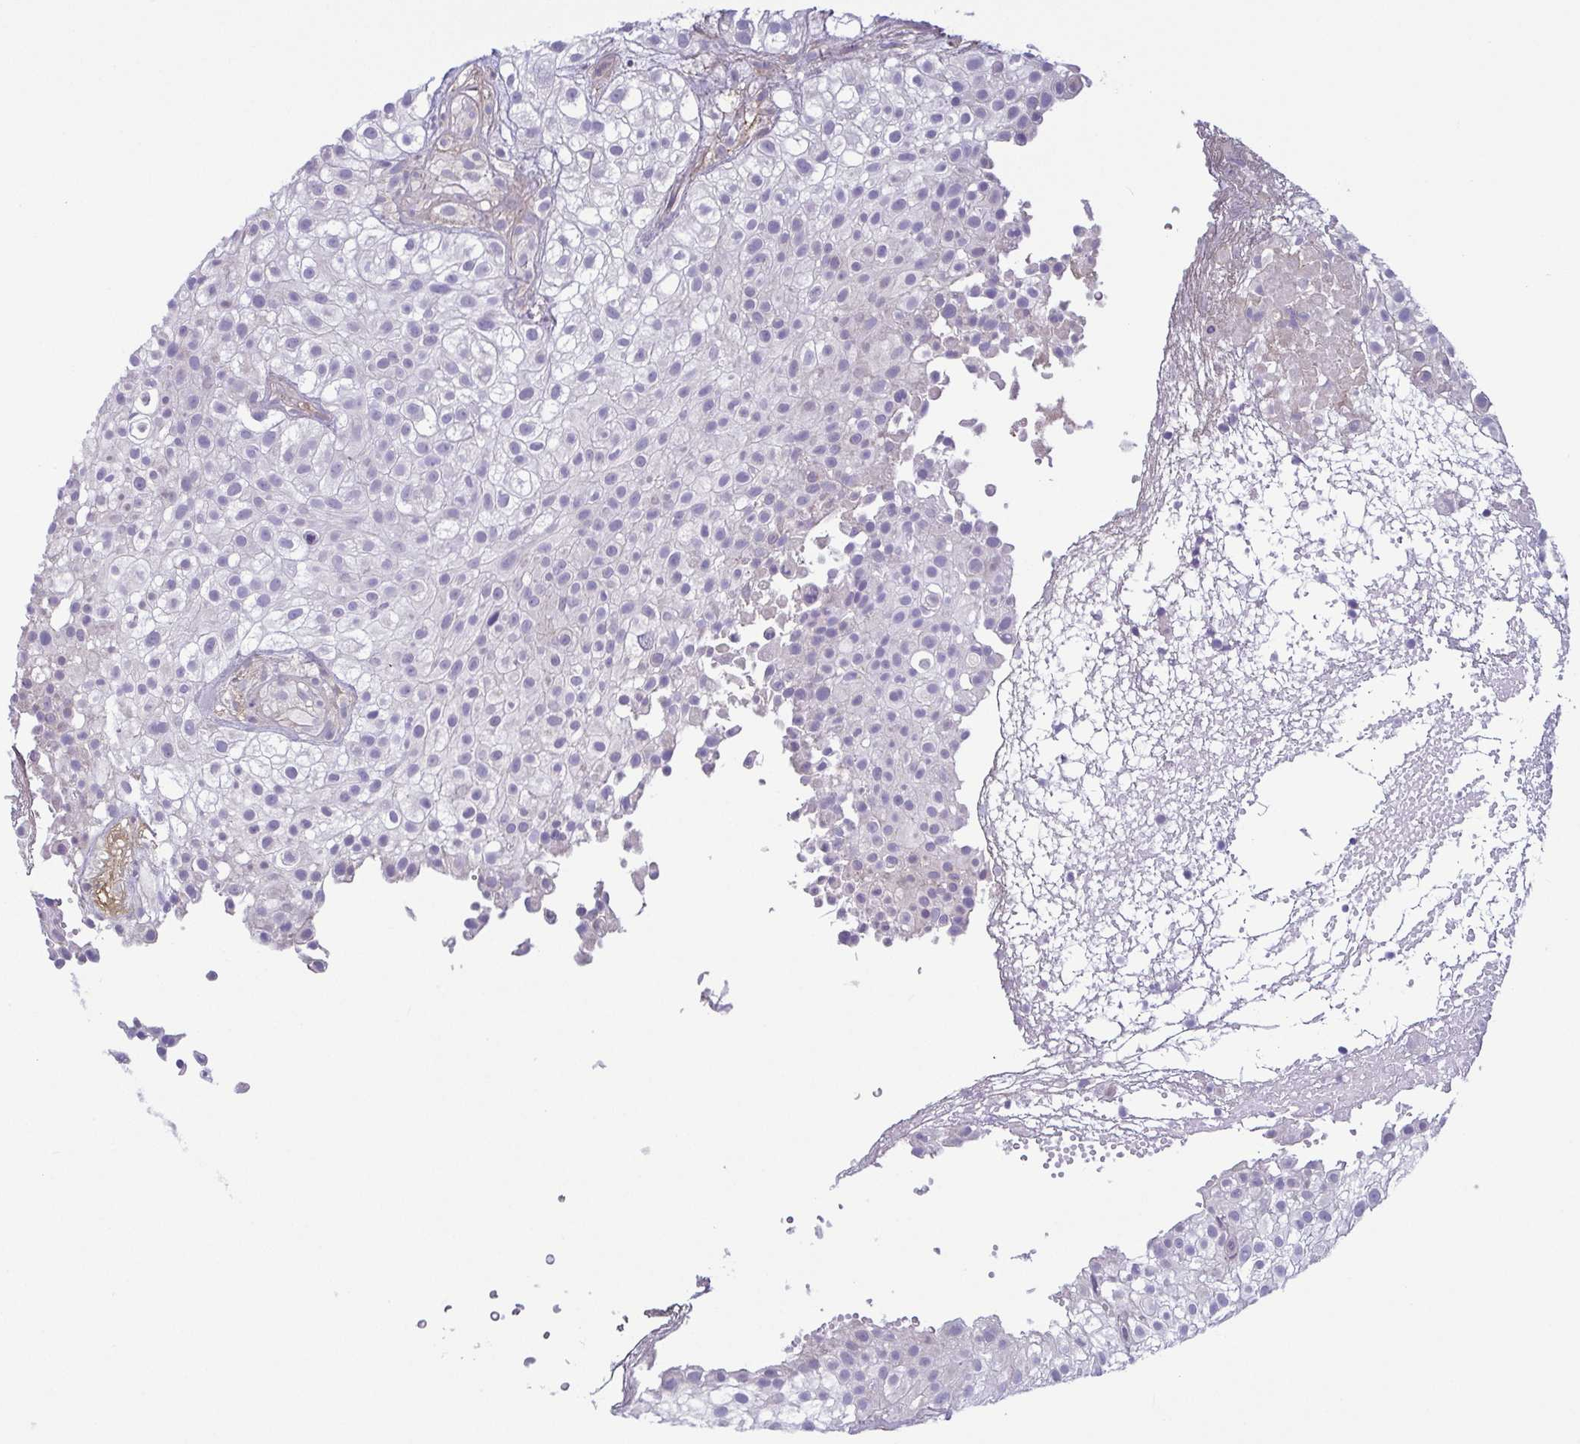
{"staining": {"intensity": "negative", "quantity": "none", "location": "none"}, "tissue": "urothelial cancer", "cell_type": "Tumor cells", "image_type": "cancer", "snomed": [{"axis": "morphology", "description": "Urothelial carcinoma, High grade"}, {"axis": "topography", "description": "Urinary bladder"}], "caption": "Immunohistochemistry histopathology image of human urothelial cancer stained for a protein (brown), which exhibits no expression in tumor cells.", "gene": "ECM1", "patient": {"sex": "male", "age": 56}}